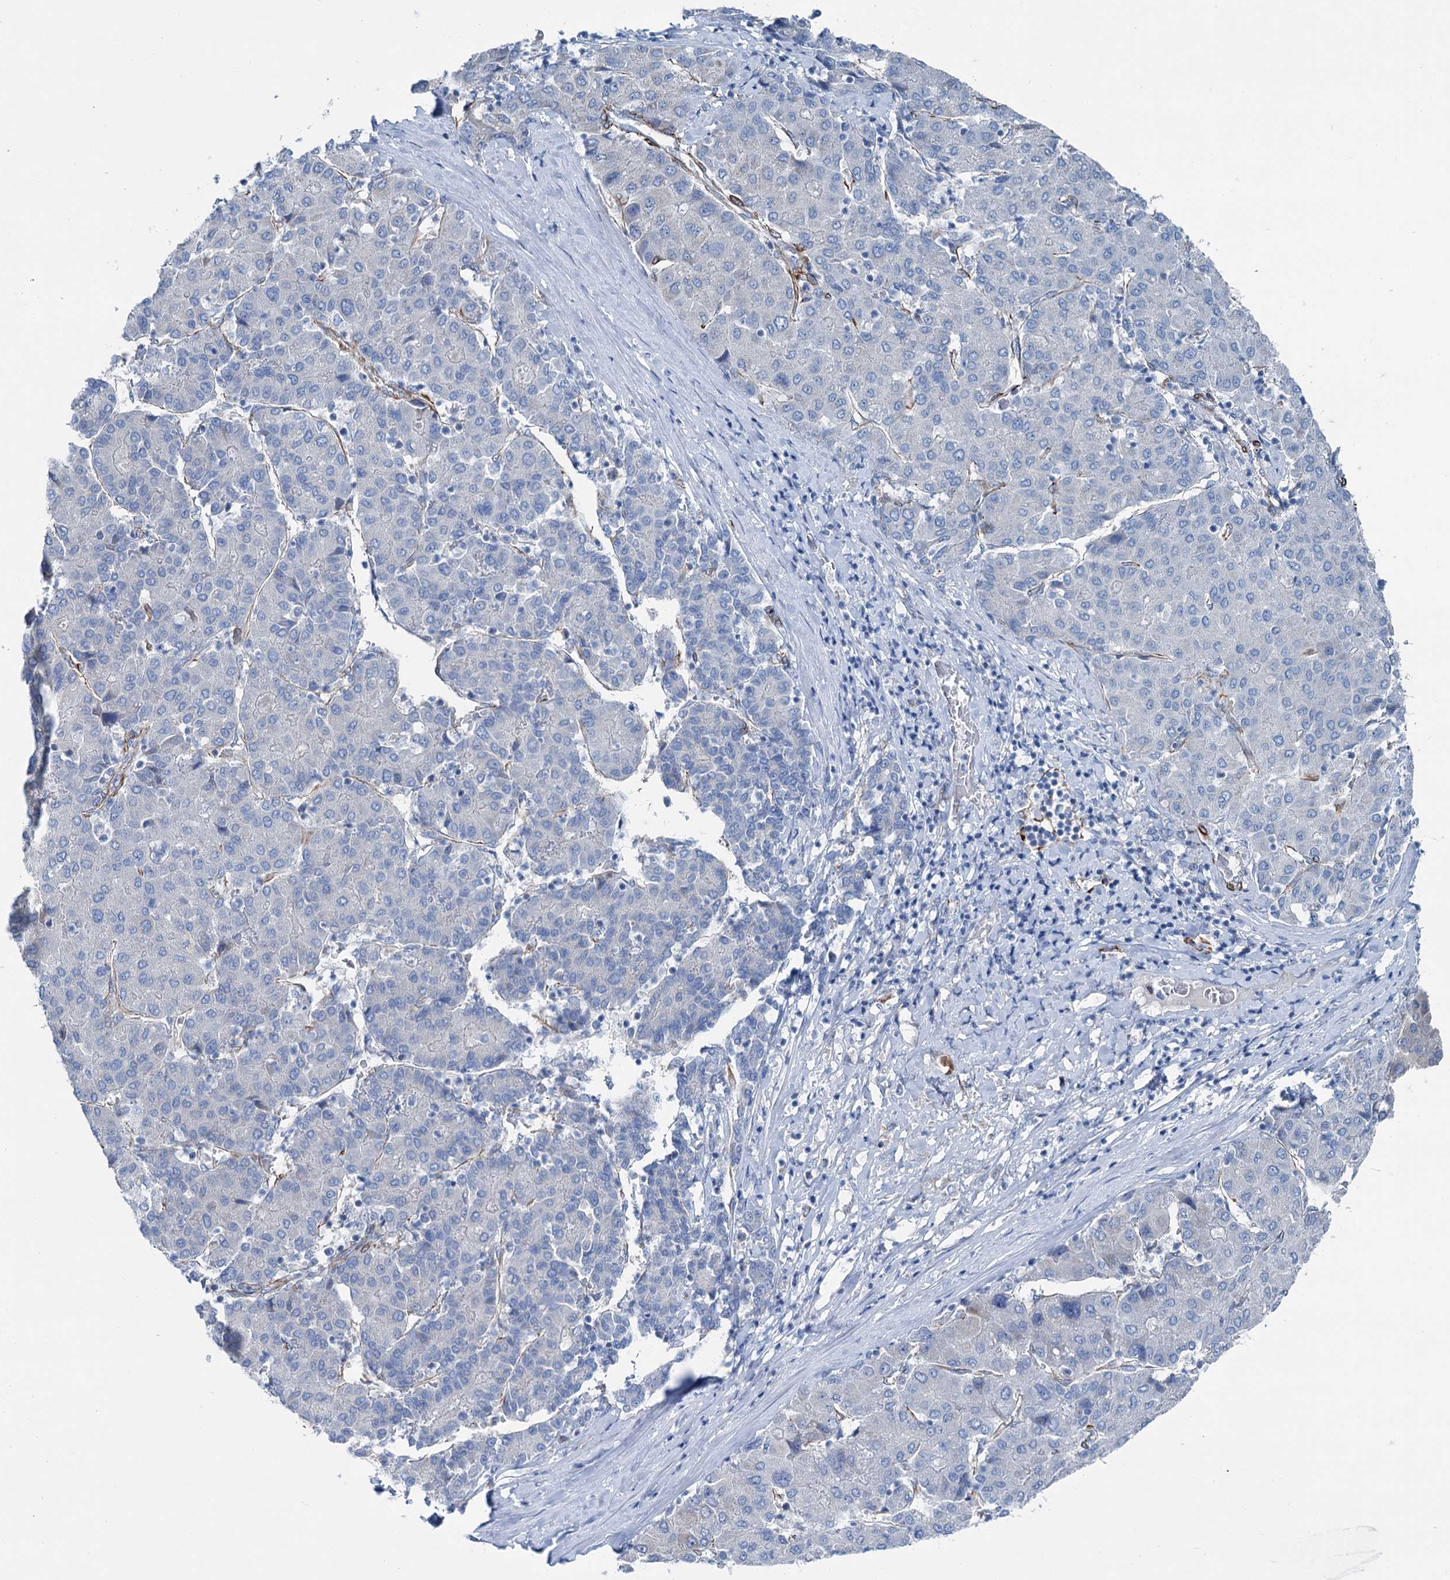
{"staining": {"intensity": "negative", "quantity": "none", "location": "none"}, "tissue": "liver cancer", "cell_type": "Tumor cells", "image_type": "cancer", "snomed": [{"axis": "morphology", "description": "Carcinoma, Hepatocellular, NOS"}, {"axis": "topography", "description": "Liver"}], "caption": "A histopathology image of human hepatocellular carcinoma (liver) is negative for staining in tumor cells.", "gene": "CALCOCO1", "patient": {"sex": "male", "age": 65}}